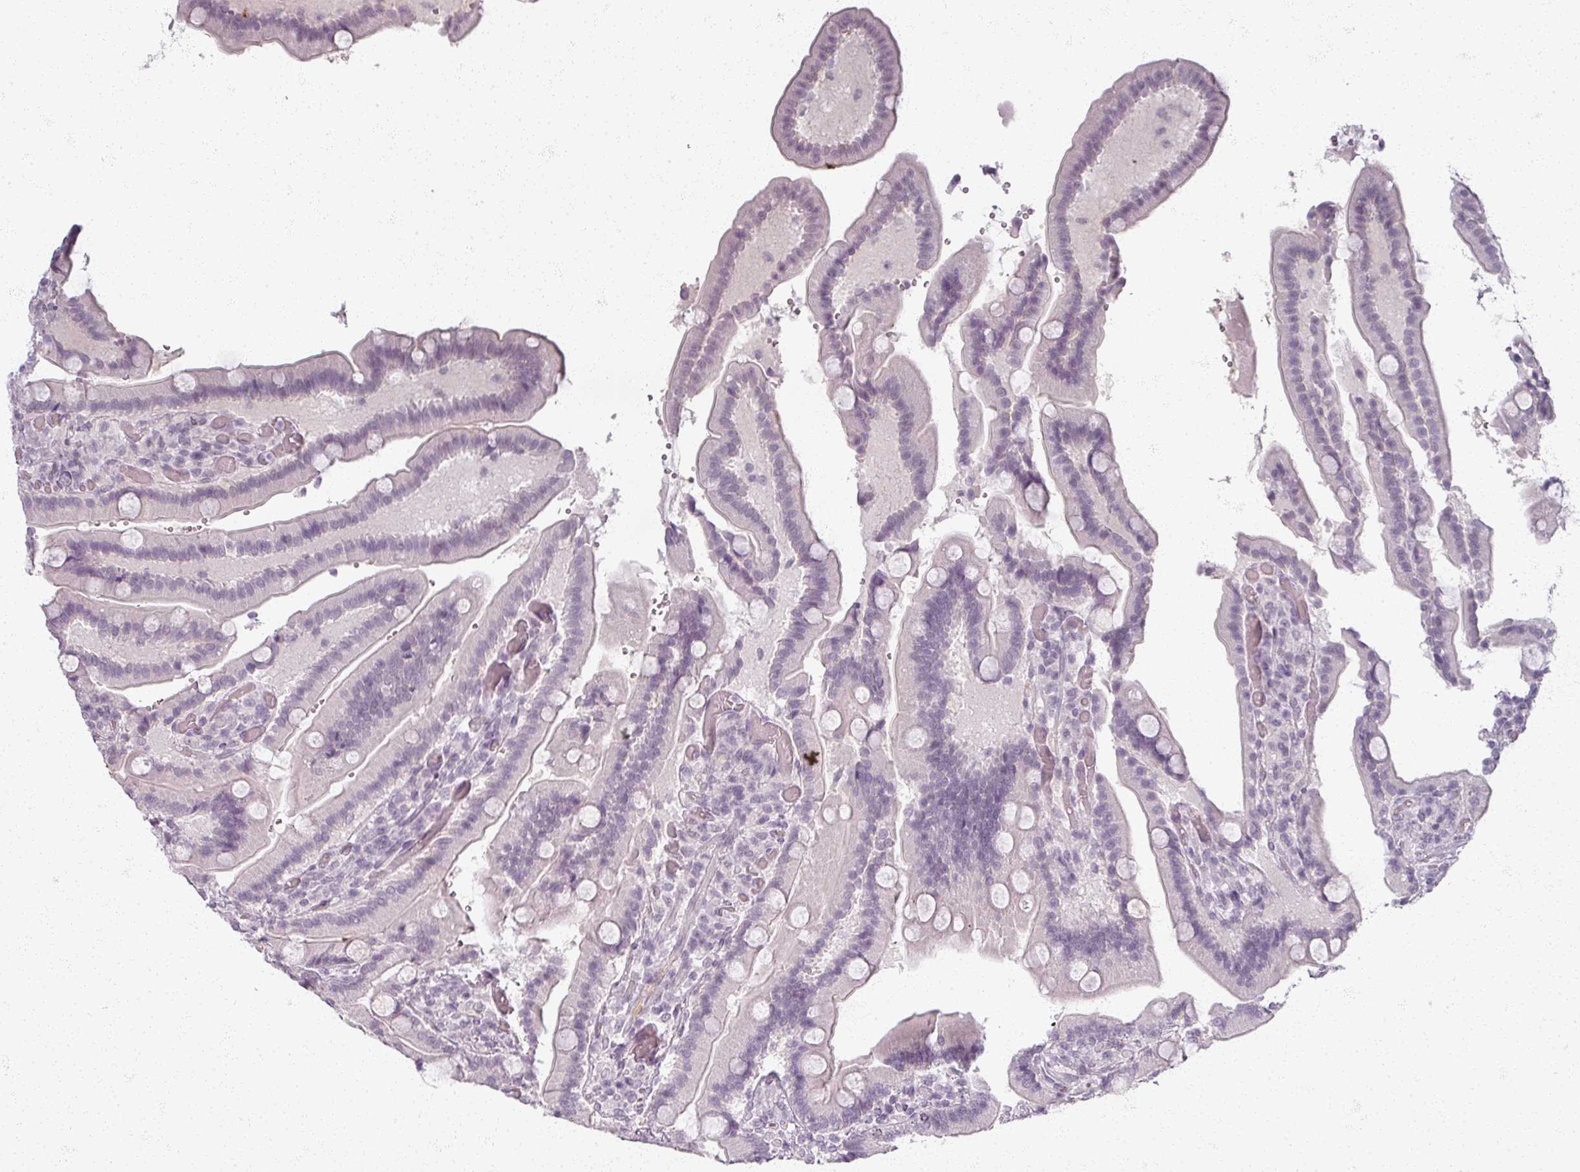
{"staining": {"intensity": "weak", "quantity": "<25%", "location": "cytoplasmic/membranous"}, "tissue": "duodenum", "cell_type": "Glandular cells", "image_type": "normal", "snomed": [{"axis": "morphology", "description": "Normal tissue, NOS"}, {"axis": "topography", "description": "Duodenum"}], "caption": "Immunohistochemistry (IHC) histopathology image of benign human duodenum stained for a protein (brown), which demonstrates no positivity in glandular cells. (DAB (3,3'-diaminobenzidine) immunohistochemistry (IHC) with hematoxylin counter stain).", "gene": "RFPL2", "patient": {"sex": "female", "age": 62}}